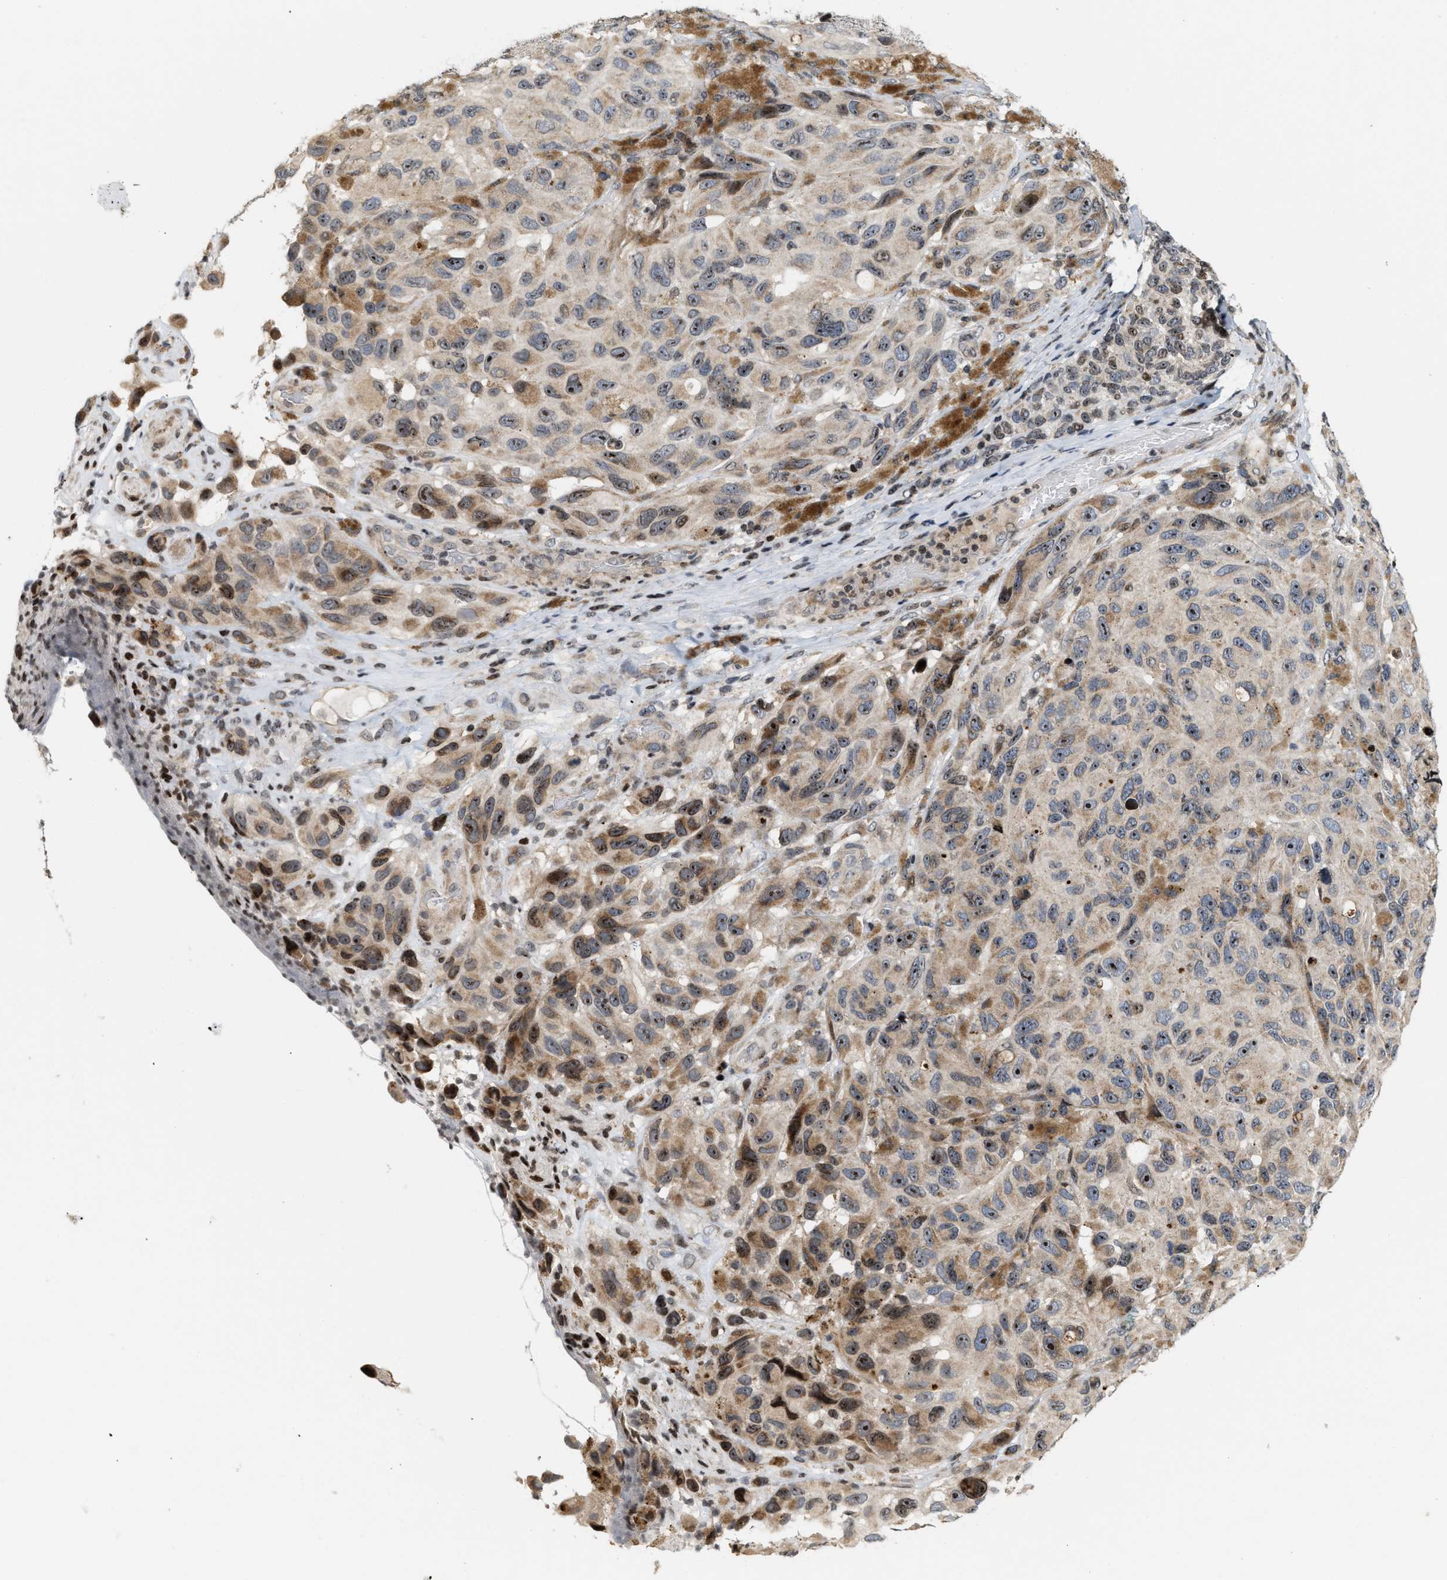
{"staining": {"intensity": "weak", "quantity": ">75%", "location": "cytoplasmic/membranous,nuclear"}, "tissue": "melanoma", "cell_type": "Tumor cells", "image_type": "cancer", "snomed": [{"axis": "morphology", "description": "Malignant melanoma, NOS"}, {"axis": "topography", "description": "Skin"}], "caption": "Immunohistochemical staining of human melanoma displays weak cytoplasmic/membranous and nuclear protein expression in approximately >75% of tumor cells. (DAB = brown stain, brightfield microscopy at high magnification).", "gene": "PDZD2", "patient": {"sex": "female", "age": 73}}